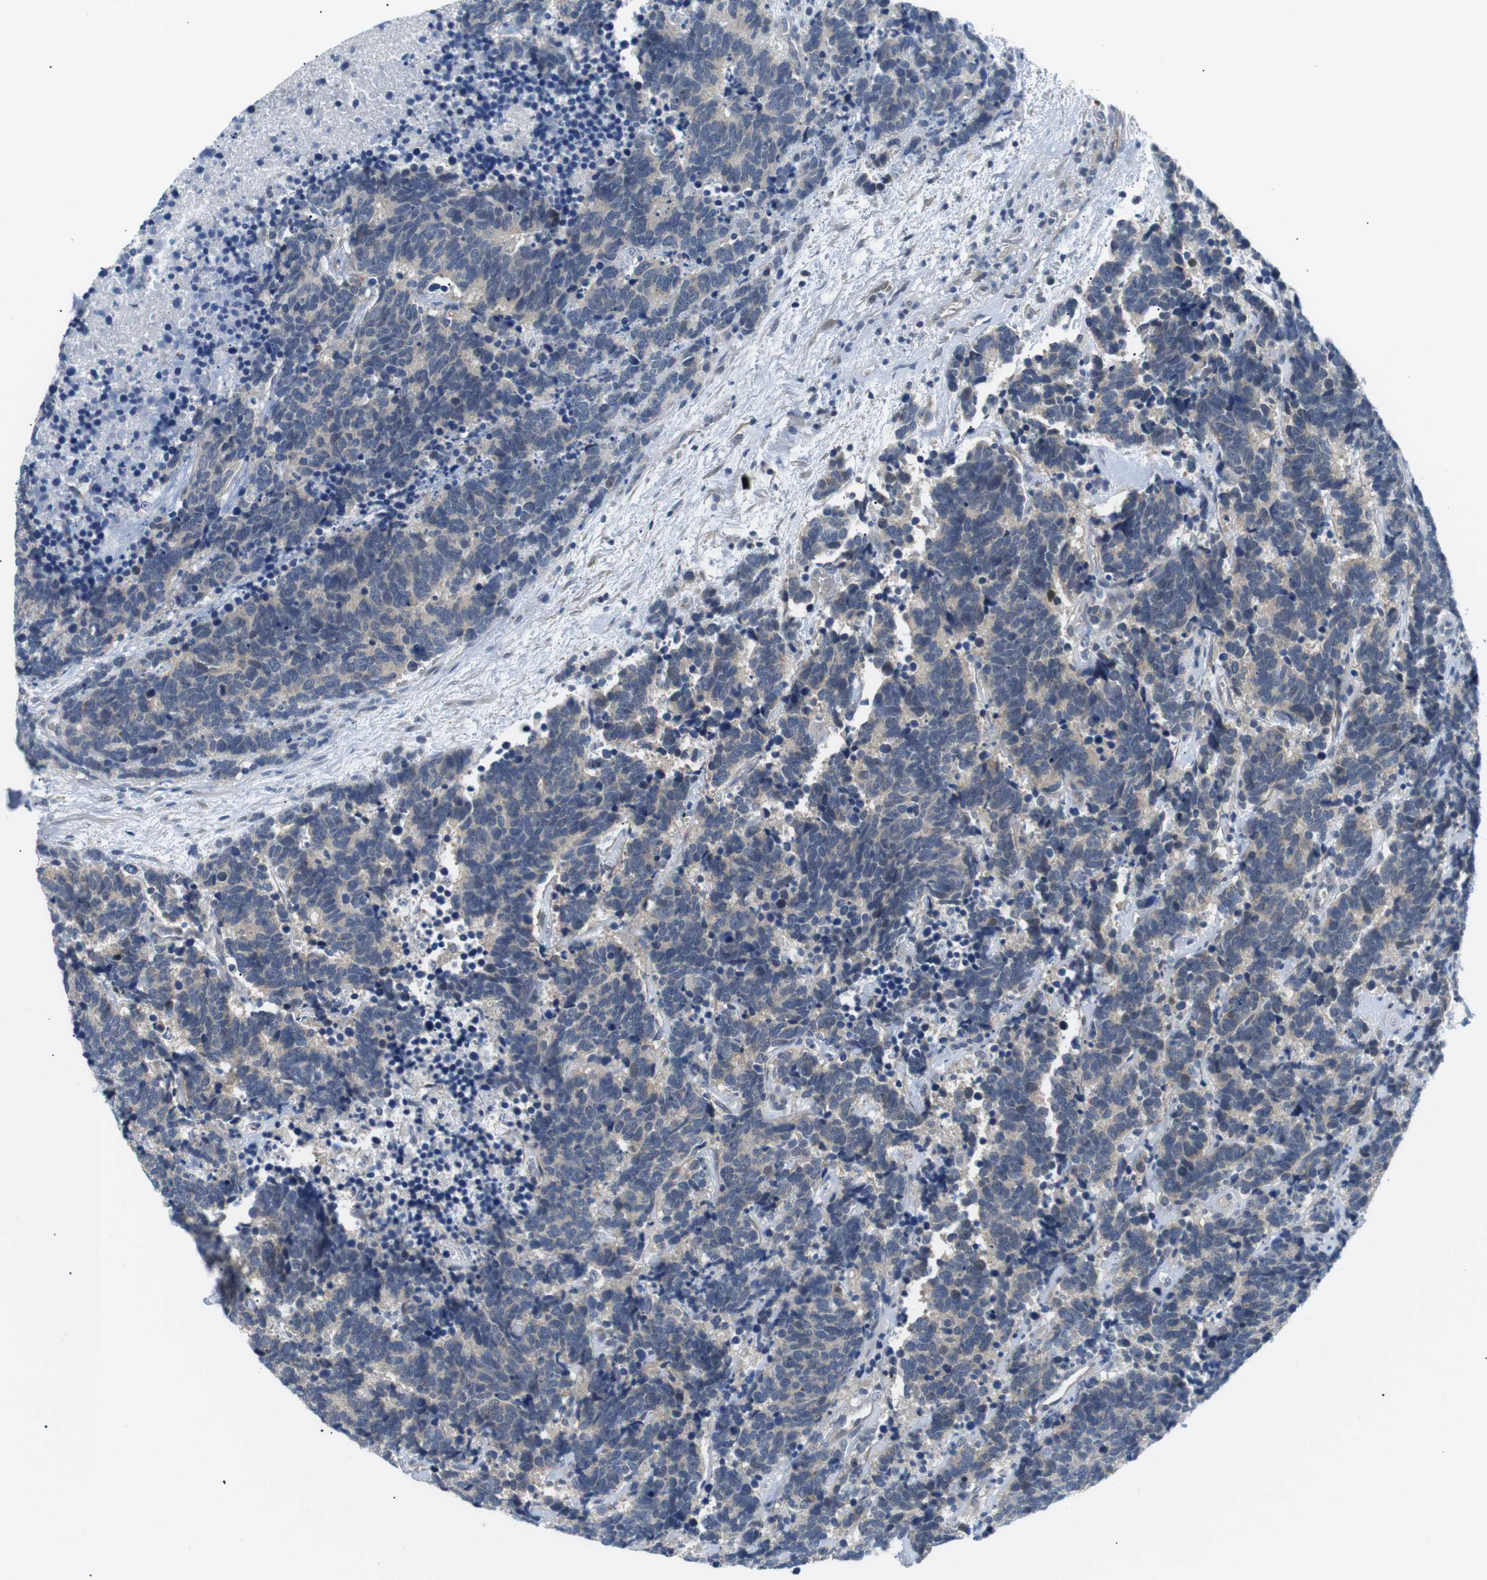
{"staining": {"intensity": "negative", "quantity": "none", "location": "none"}, "tissue": "carcinoid", "cell_type": "Tumor cells", "image_type": "cancer", "snomed": [{"axis": "morphology", "description": "Carcinoma, NOS"}, {"axis": "morphology", "description": "Carcinoid, malignant, NOS"}, {"axis": "topography", "description": "Urinary bladder"}], "caption": "A micrograph of carcinoid stained for a protein demonstrates no brown staining in tumor cells.", "gene": "WSCD1", "patient": {"sex": "male", "age": 57}}